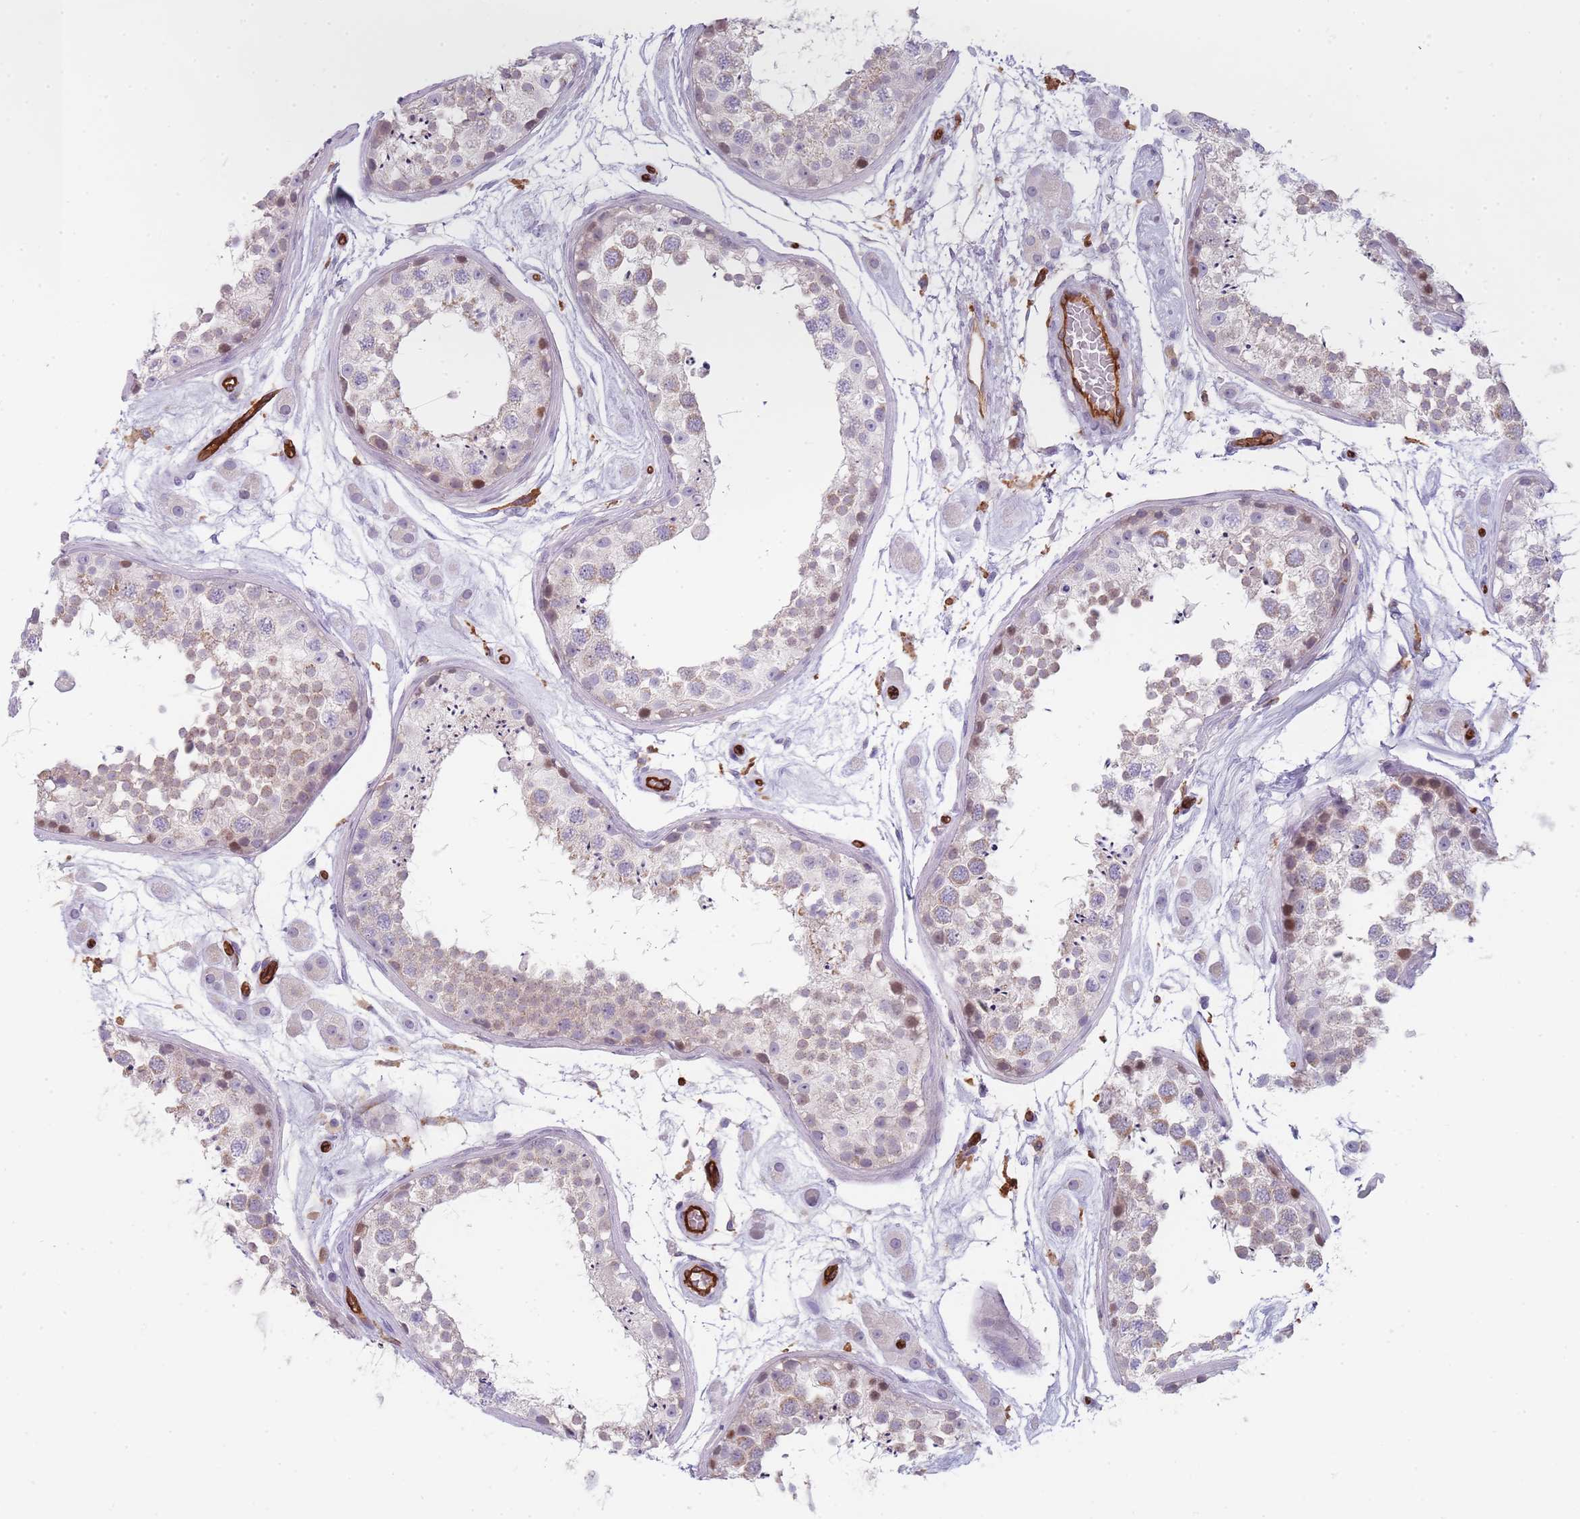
{"staining": {"intensity": "weak", "quantity": "25%-75%", "location": "cytoplasmic/membranous"}, "tissue": "testis", "cell_type": "Cells in seminiferous ducts", "image_type": "normal", "snomed": [{"axis": "morphology", "description": "Normal tissue, NOS"}, {"axis": "topography", "description": "Testis"}], "caption": "Immunohistochemistry (IHC) (DAB (3,3'-diaminobenzidine)) staining of normal testis exhibits weak cytoplasmic/membranous protein staining in approximately 25%-75% of cells in seminiferous ducts.", "gene": "CD300LF", "patient": {"sex": "male", "age": 25}}